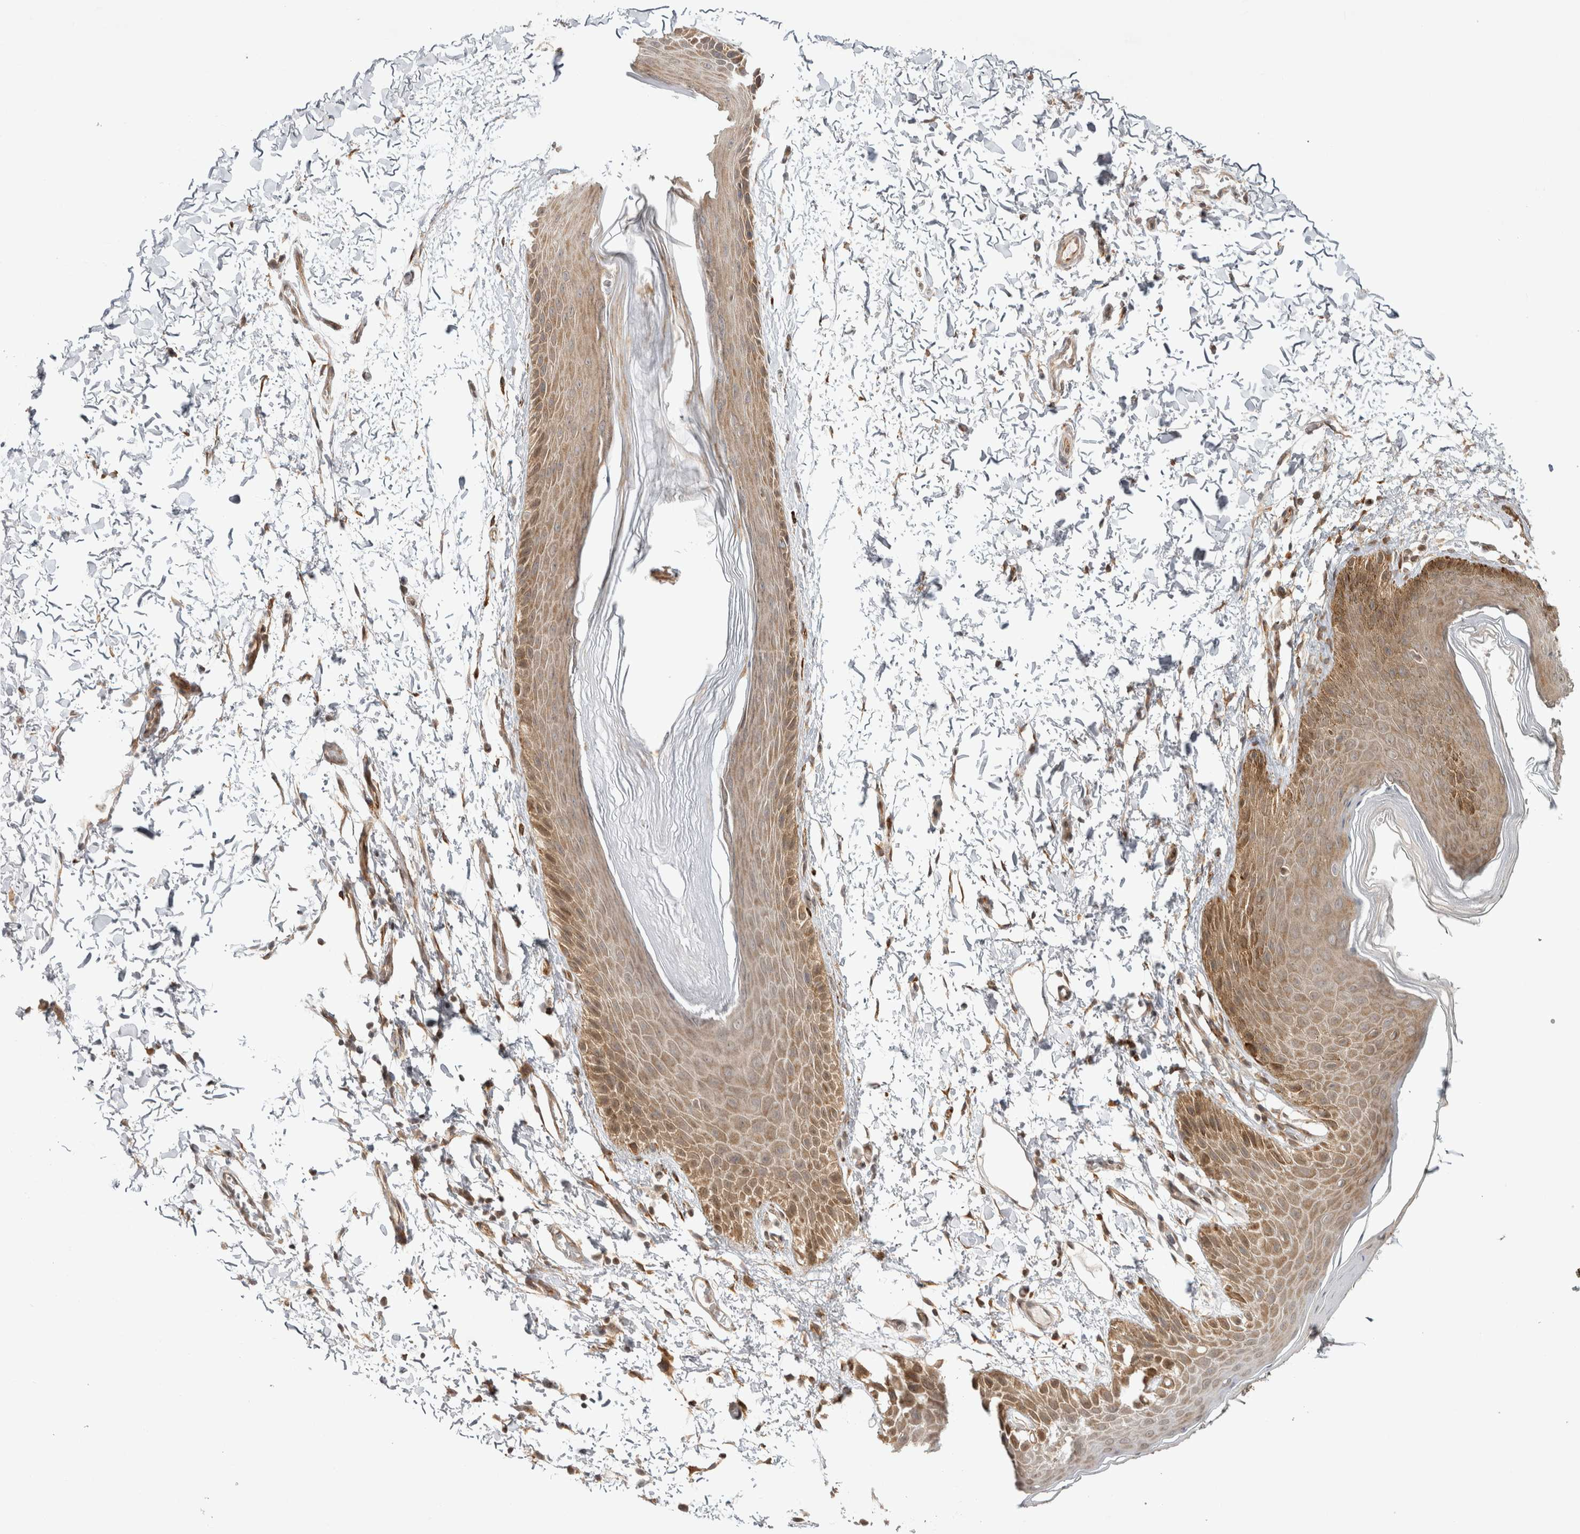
{"staining": {"intensity": "moderate", "quantity": "25%-75%", "location": "cytoplasmic/membranous,nuclear"}, "tissue": "skin", "cell_type": "Epidermal cells", "image_type": "normal", "snomed": [{"axis": "morphology", "description": "Normal tissue, NOS"}, {"axis": "topography", "description": "Anal"}, {"axis": "topography", "description": "Peripheral nerve tissue"}], "caption": "Immunohistochemistry staining of unremarkable skin, which demonstrates medium levels of moderate cytoplasmic/membranous,nuclear staining in approximately 25%-75% of epidermal cells indicating moderate cytoplasmic/membranous,nuclear protein staining. The staining was performed using DAB (3,3'-diaminobenzidine) (brown) for protein detection and nuclei were counterstained in hematoxylin (blue).", "gene": "ZNF318", "patient": {"sex": "male", "age": 44}}